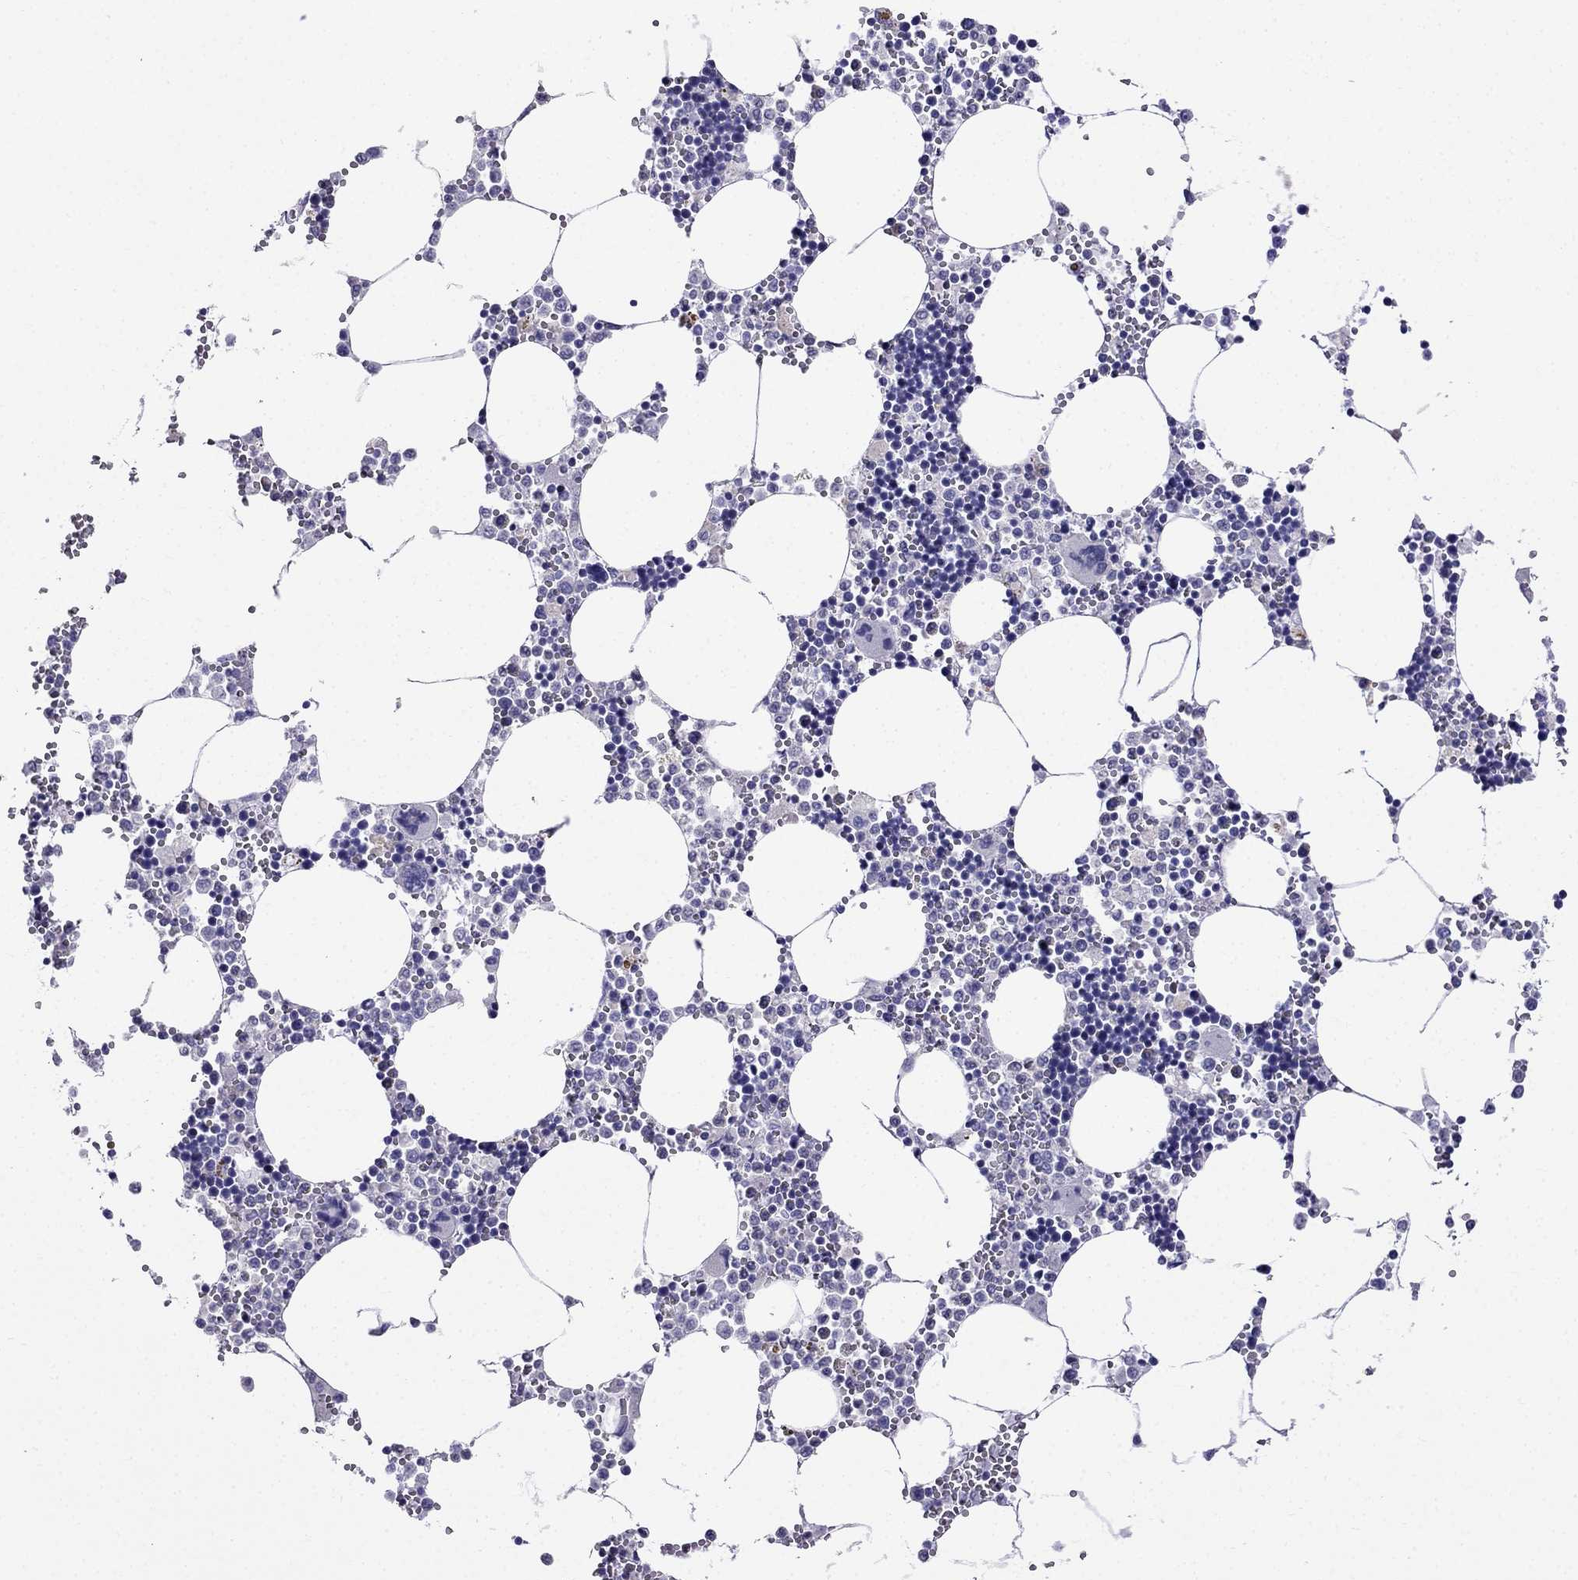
{"staining": {"intensity": "negative", "quantity": "none", "location": "none"}, "tissue": "bone marrow", "cell_type": "Hematopoietic cells", "image_type": "normal", "snomed": [{"axis": "morphology", "description": "Normal tissue, NOS"}, {"axis": "topography", "description": "Bone marrow"}], "caption": "Immunohistochemistry (IHC) histopathology image of unremarkable bone marrow: bone marrow stained with DAB displays no significant protein expression in hematopoietic cells.", "gene": "PATE1", "patient": {"sex": "male", "age": 54}}